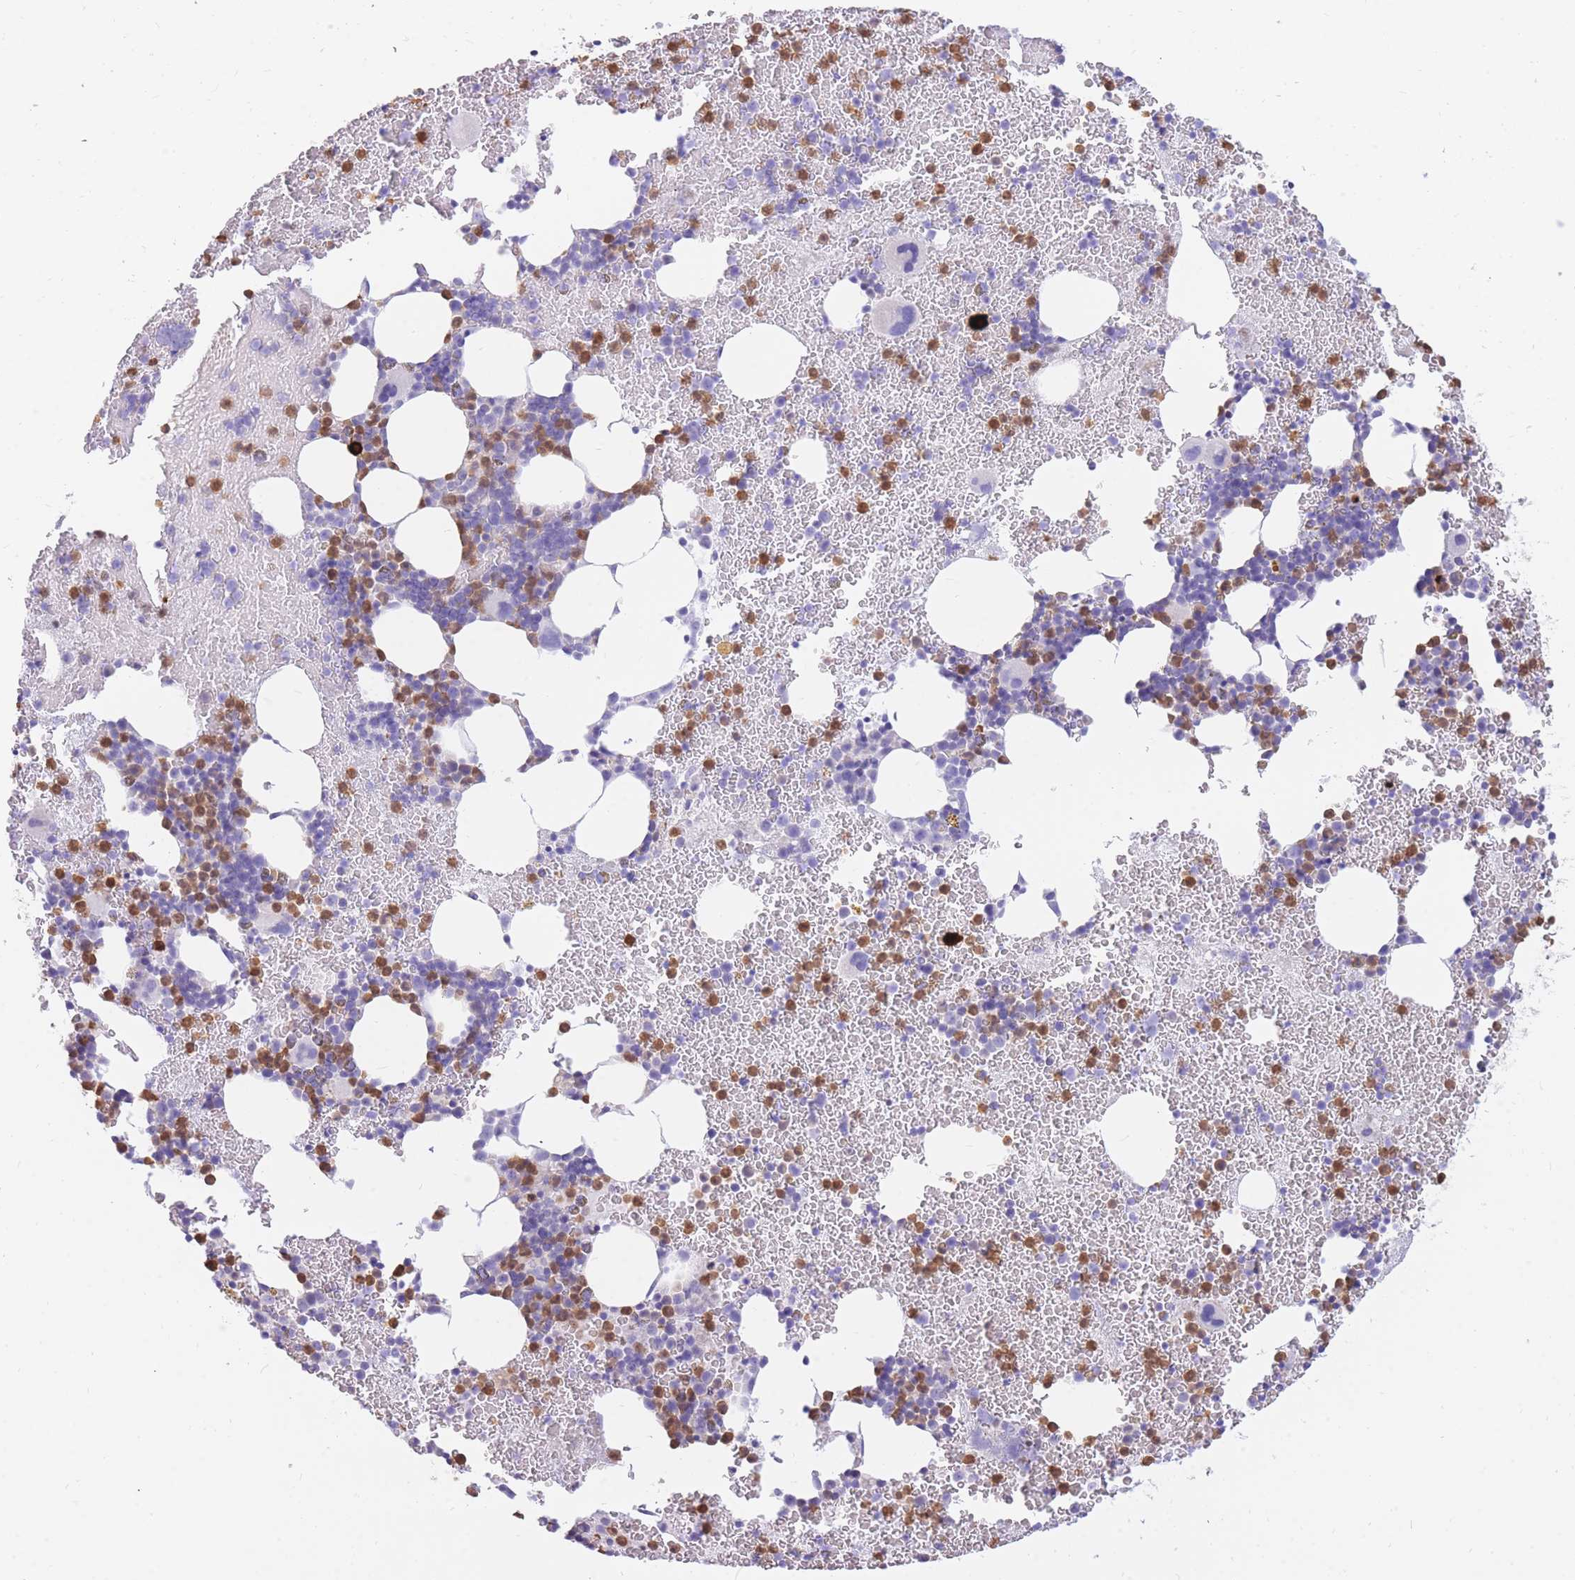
{"staining": {"intensity": "moderate", "quantity": "25%-75%", "location": "cytoplasmic/membranous"}, "tissue": "bone marrow", "cell_type": "Hematopoietic cells", "image_type": "normal", "snomed": [{"axis": "morphology", "description": "Normal tissue, NOS"}, {"axis": "topography", "description": "Bone marrow"}], "caption": "DAB (3,3'-diaminobenzidine) immunohistochemical staining of normal human bone marrow shows moderate cytoplasmic/membranous protein staining in approximately 25%-75% of hematopoietic cells.", "gene": "TPSAB1", "patient": {"sex": "male", "age": 26}}